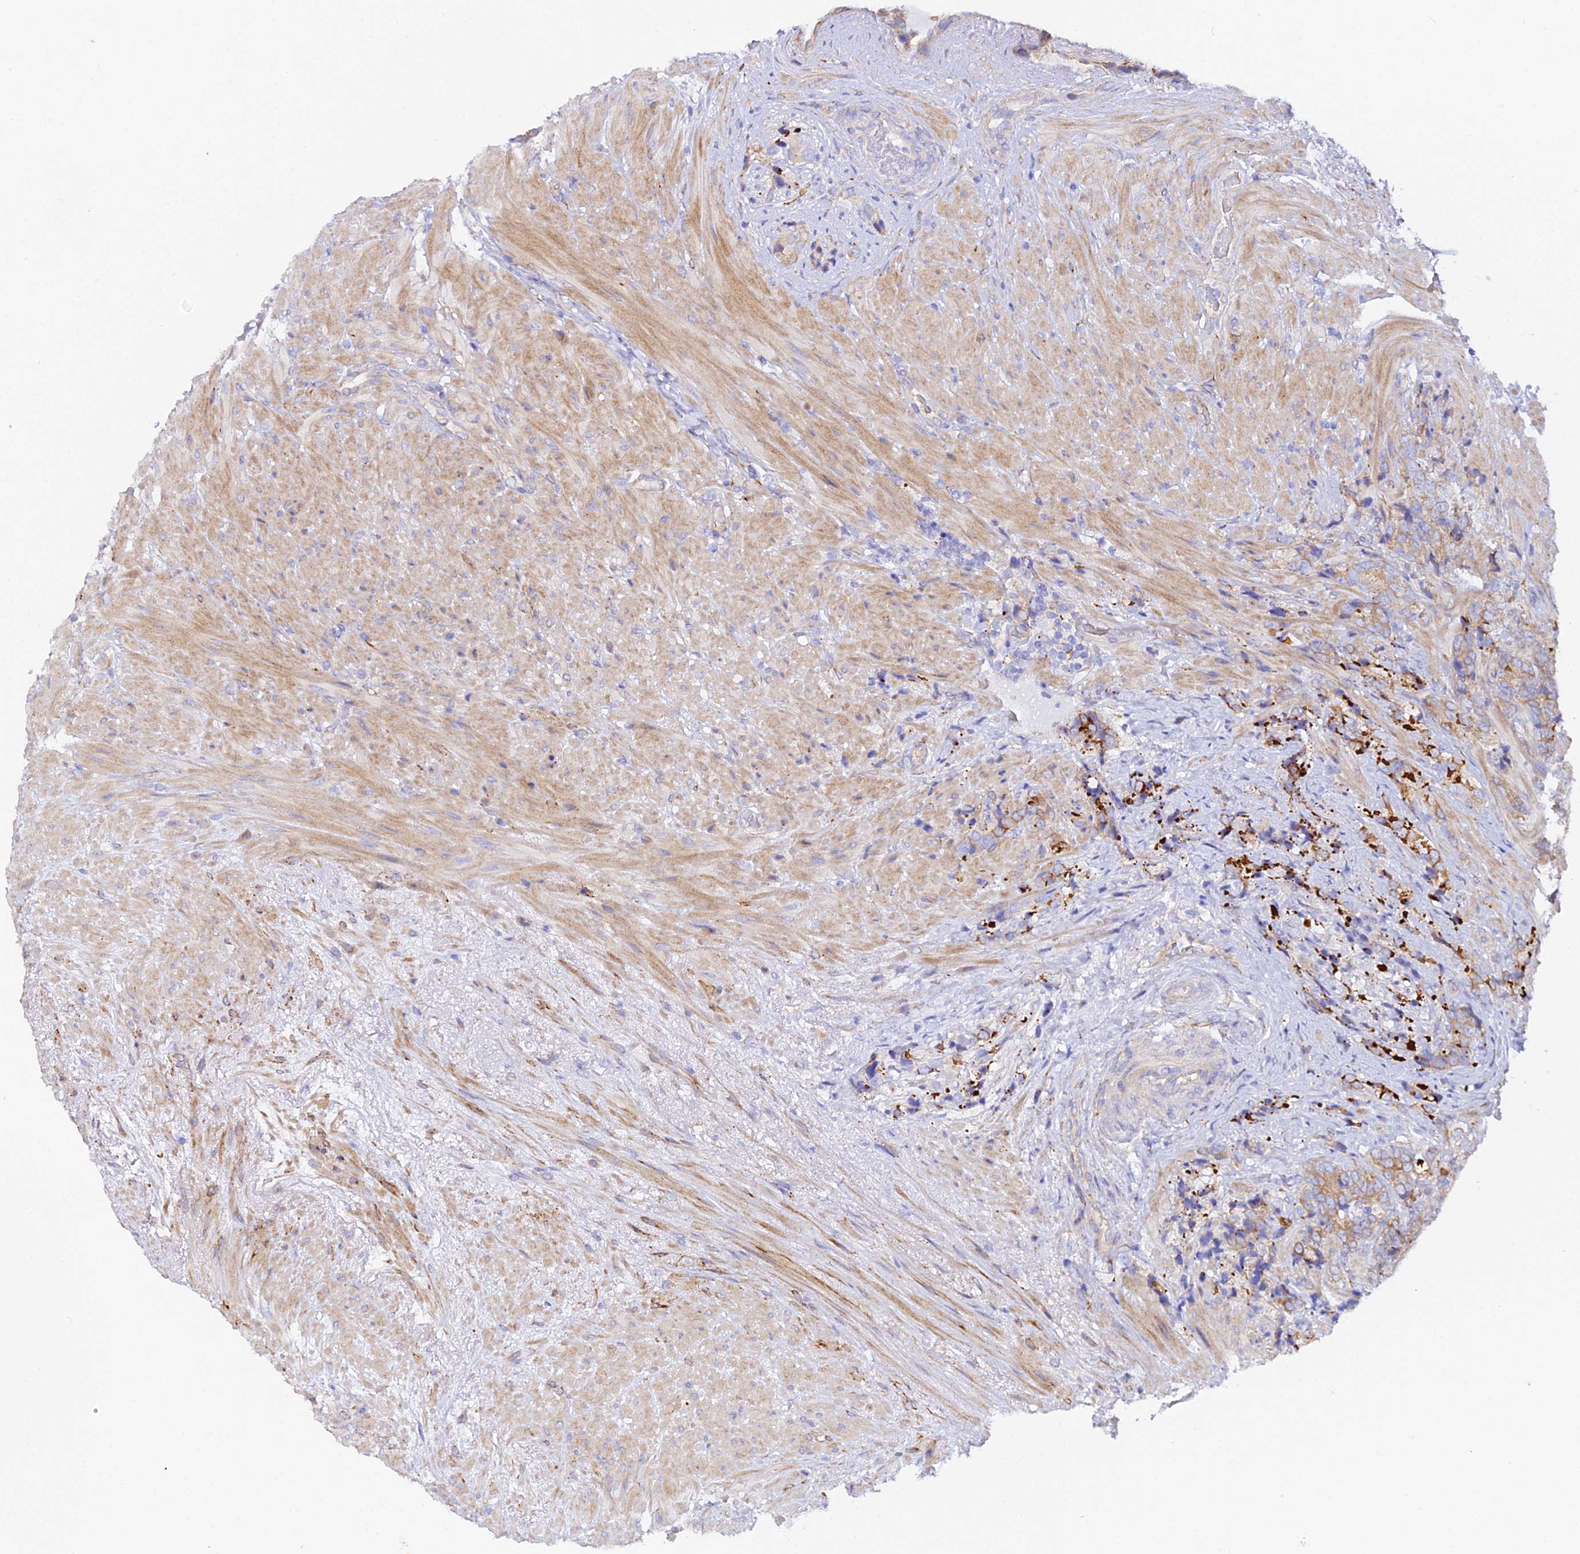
{"staining": {"intensity": "strong", "quantity": "25%-75%", "location": "cytoplasmic/membranous"}, "tissue": "prostate cancer", "cell_type": "Tumor cells", "image_type": "cancer", "snomed": [{"axis": "morphology", "description": "Adenocarcinoma, High grade"}, {"axis": "topography", "description": "Prostate"}], "caption": "Prostate adenocarcinoma (high-grade) stained with DAB IHC reveals high levels of strong cytoplasmic/membranous expression in approximately 25%-75% of tumor cells.", "gene": "CFAP45", "patient": {"sex": "male", "age": 74}}